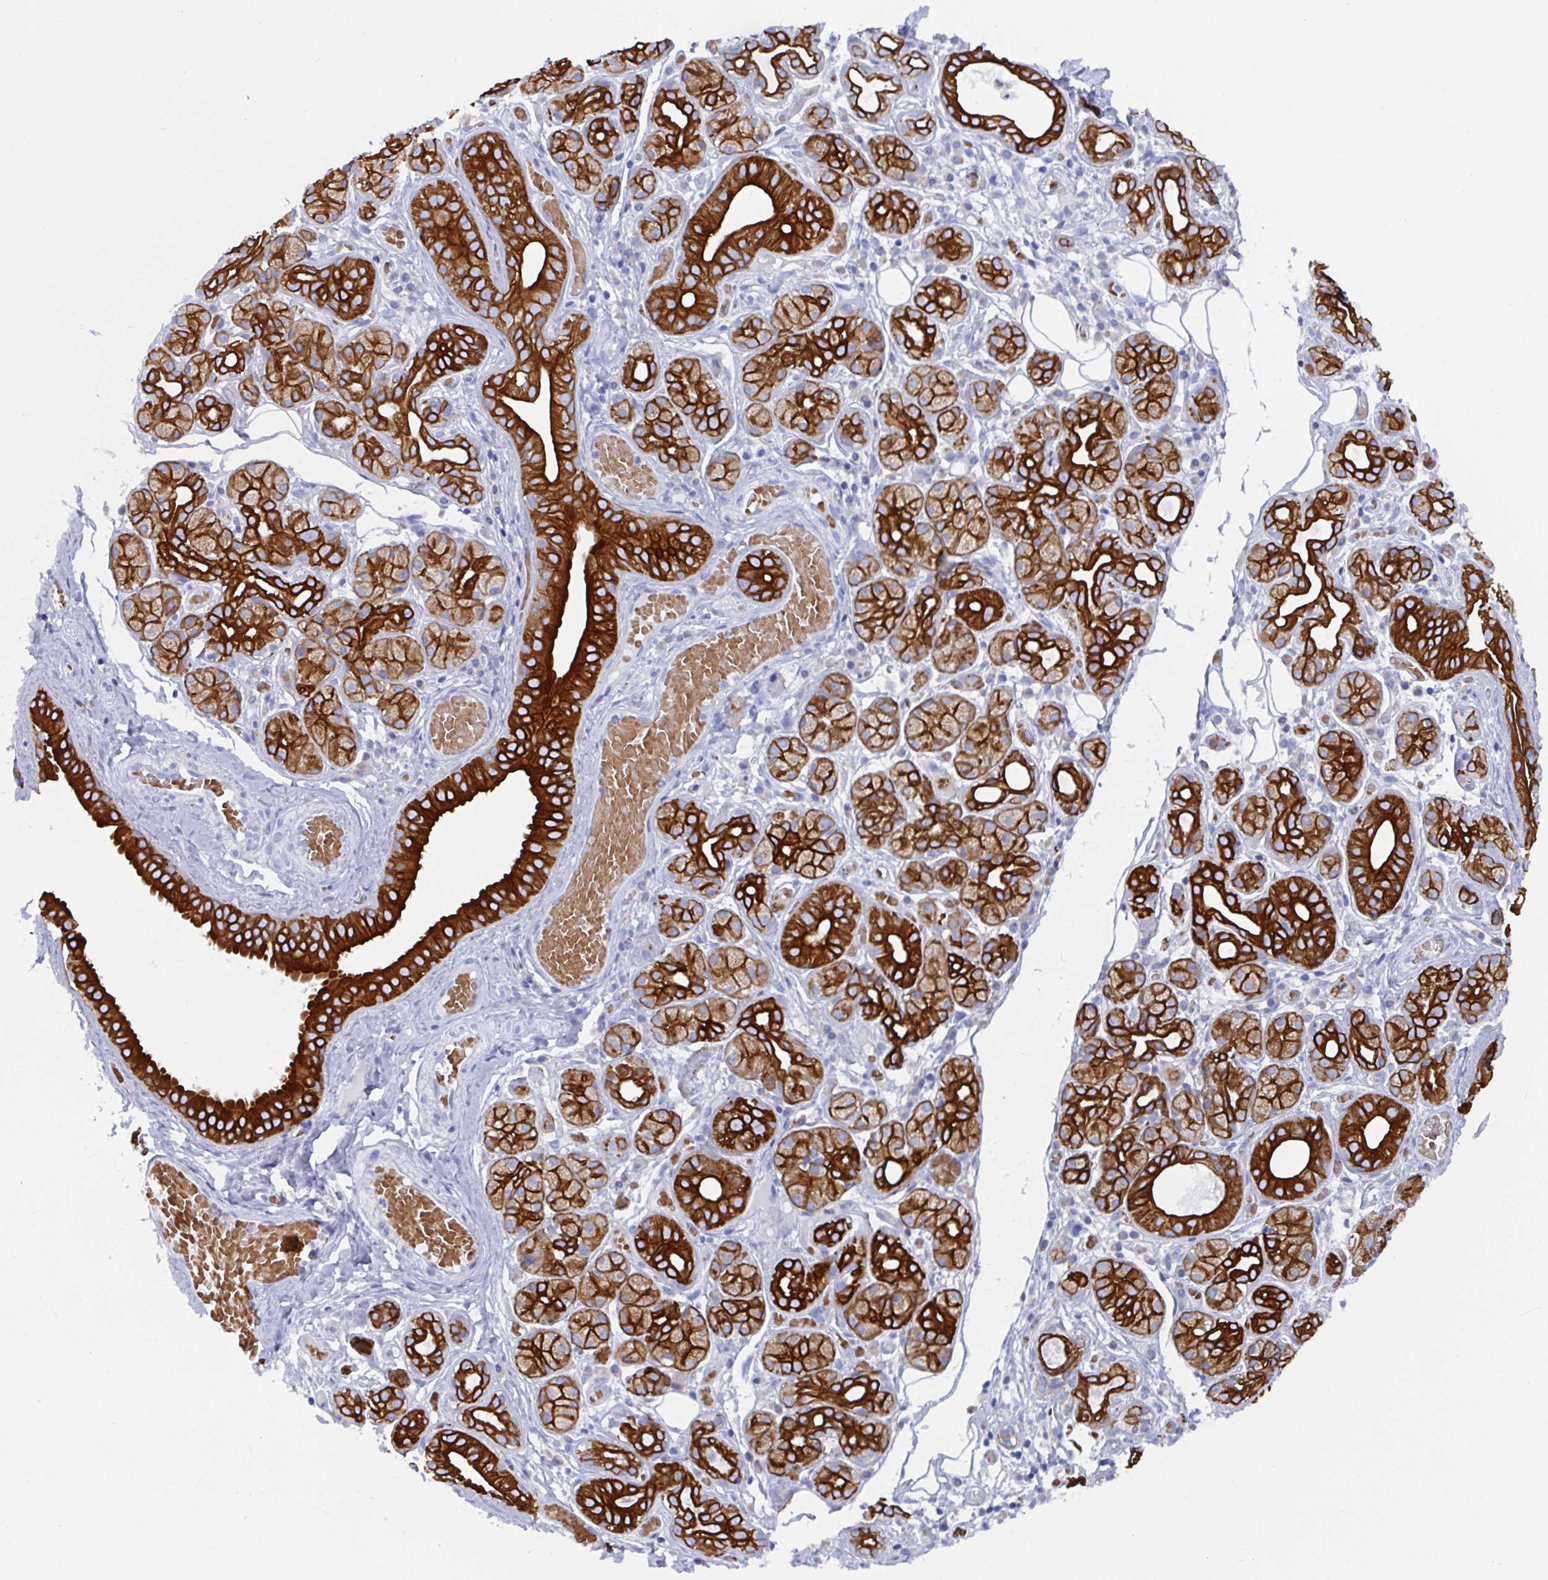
{"staining": {"intensity": "strong", "quantity": ">75%", "location": "cytoplasmic/membranous"}, "tissue": "salivary gland", "cell_type": "Glandular cells", "image_type": "normal", "snomed": [{"axis": "morphology", "description": "Normal tissue, NOS"}, {"axis": "topography", "description": "Salivary gland"}, {"axis": "topography", "description": "Peripheral nerve tissue"}], "caption": "Unremarkable salivary gland was stained to show a protein in brown. There is high levels of strong cytoplasmic/membranous positivity in about >75% of glandular cells.", "gene": "CLDN8", "patient": {"sex": "male", "age": 71}}